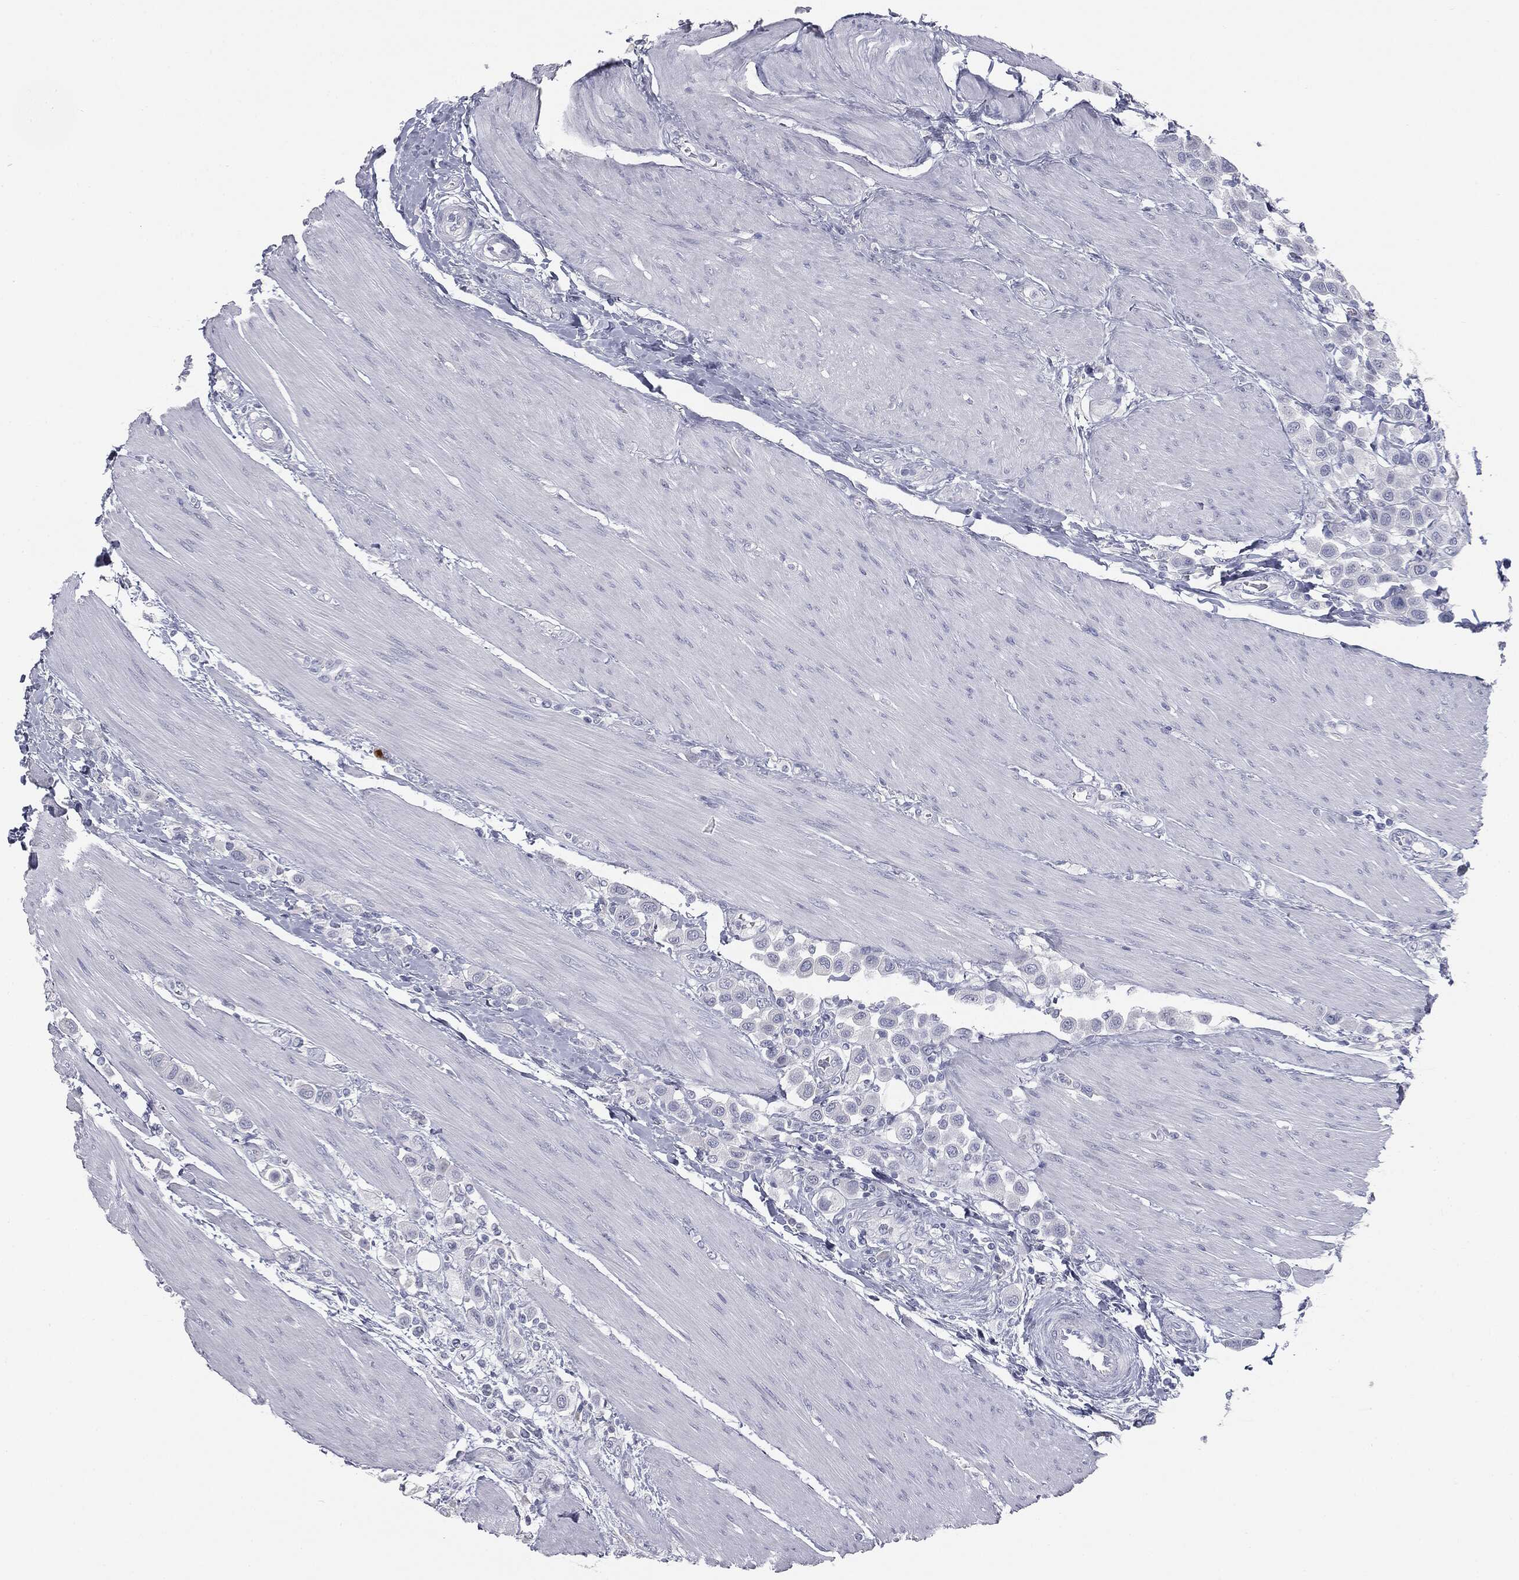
{"staining": {"intensity": "negative", "quantity": "none", "location": "none"}, "tissue": "urothelial cancer", "cell_type": "Tumor cells", "image_type": "cancer", "snomed": [{"axis": "morphology", "description": "Urothelial carcinoma, High grade"}, {"axis": "topography", "description": "Urinary bladder"}], "caption": "High power microscopy histopathology image of an immunohistochemistry (IHC) photomicrograph of urothelial carcinoma (high-grade), revealing no significant staining in tumor cells.", "gene": "MUC5AC", "patient": {"sex": "male", "age": 50}}